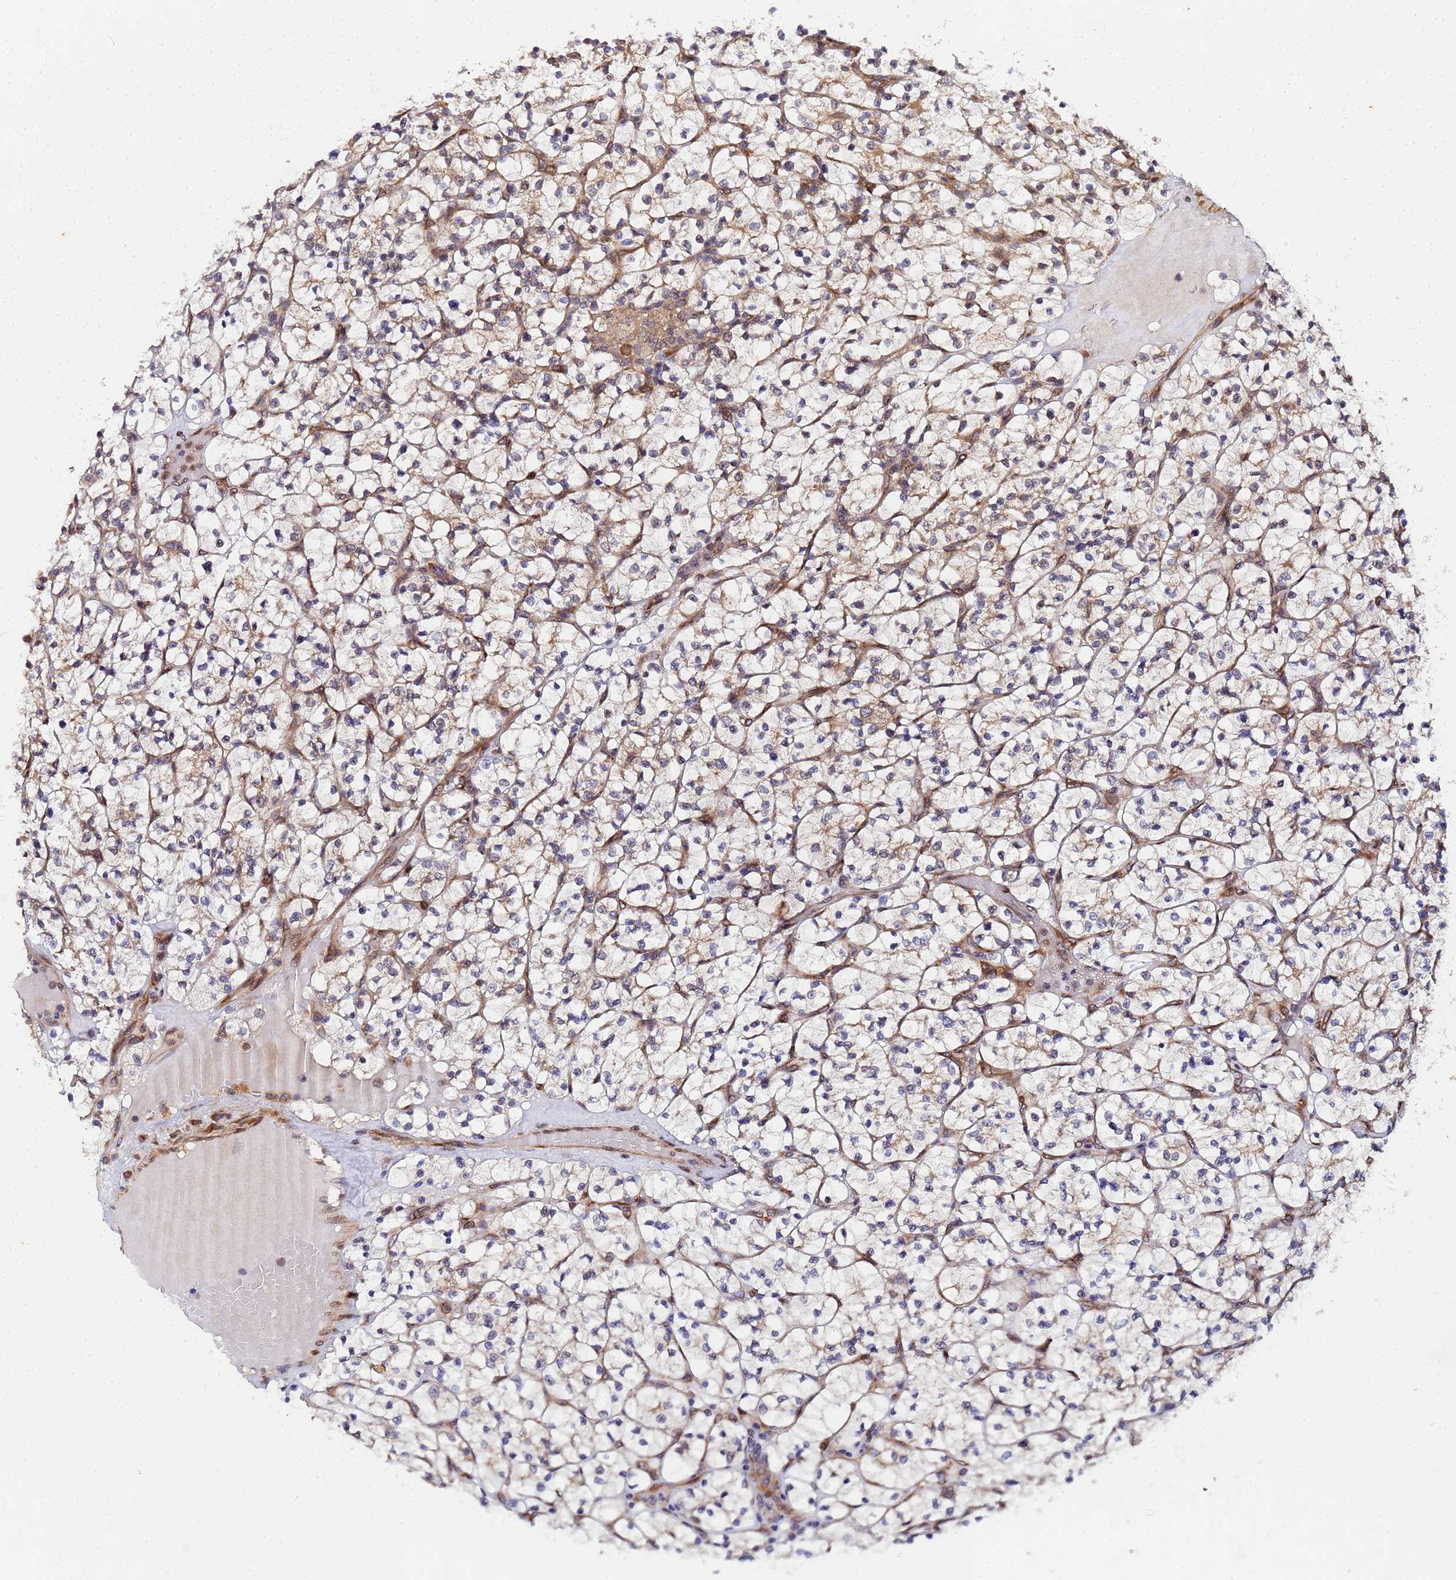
{"staining": {"intensity": "weak", "quantity": "25%-75%", "location": "cytoplasmic/membranous"}, "tissue": "renal cancer", "cell_type": "Tumor cells", "image_type": "cancer", "snomed": [{"axis": "morphology", "description": "Adenocarcinoma, NOS"}, {"axis": "topography", "description": "Kidney"}], "caption": "A low amount of weak cytoplasmic/membranous positivity is identified in about 25%-75% of tumor cells in adenocarcinoma (renal) tissue.", "gene": "UNC93B1", "patient": {"sex": "female", "age": 64}}